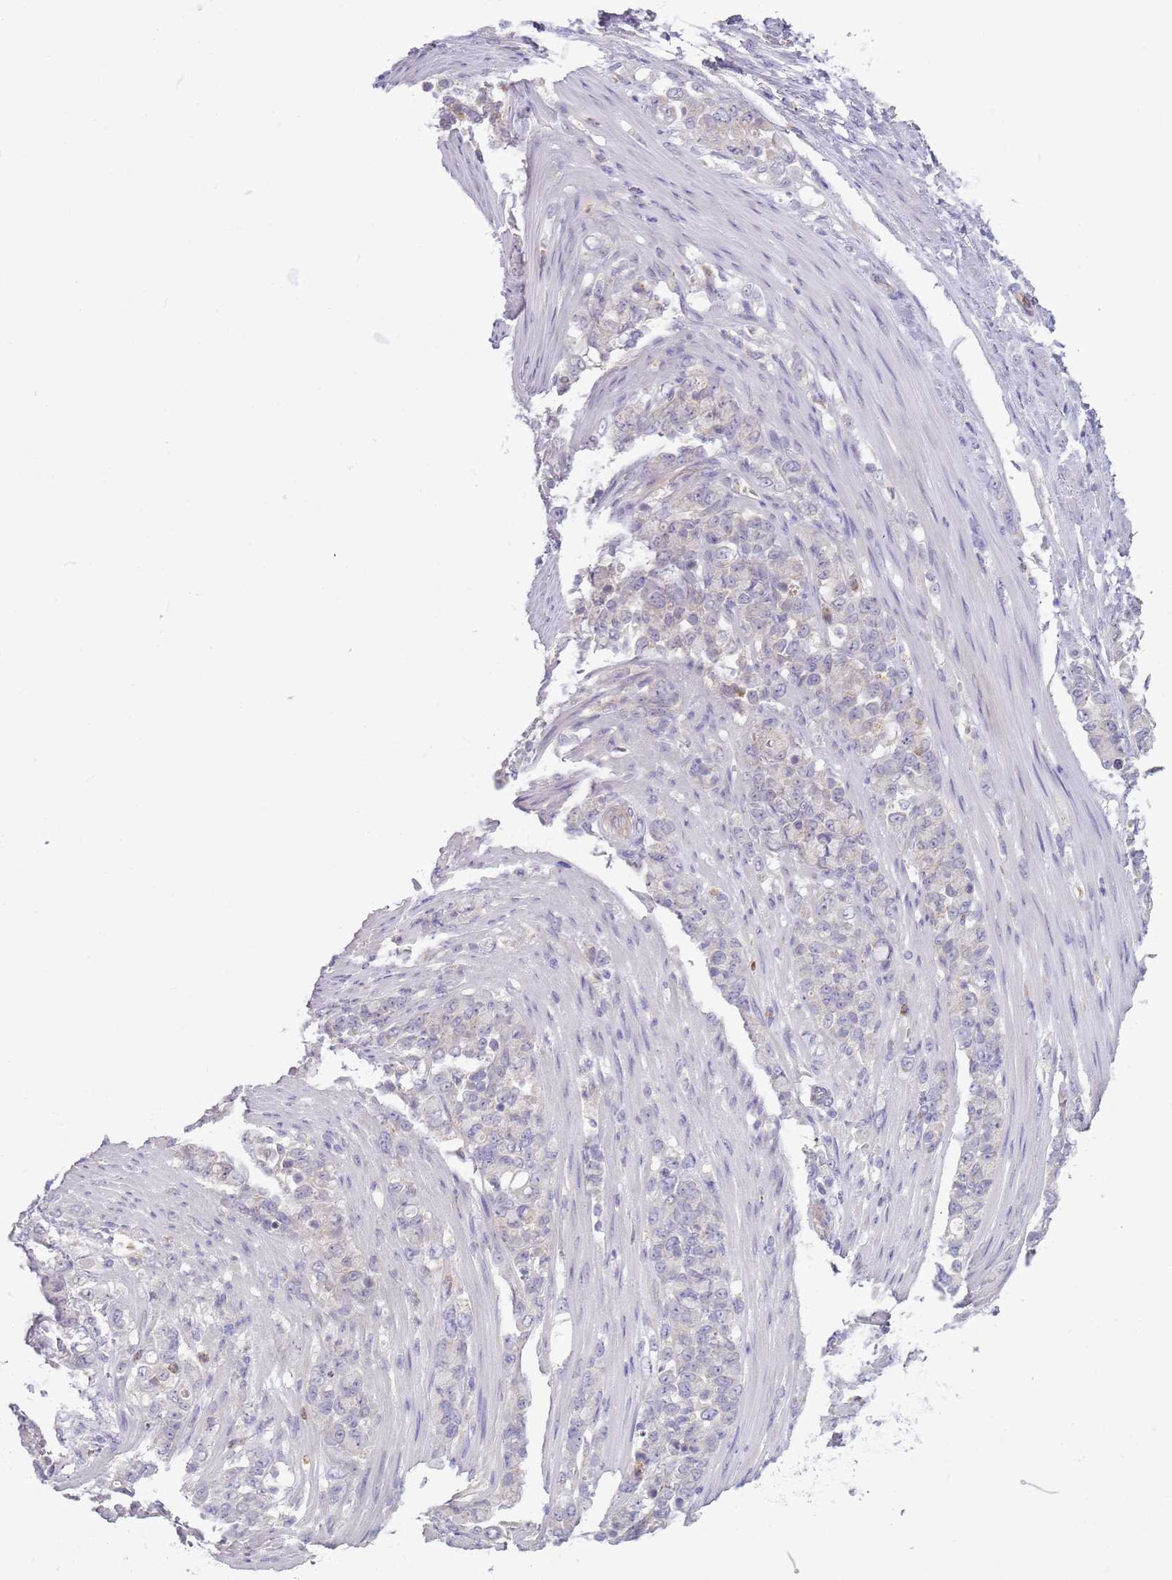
{"staining": {"intensity": "negative", "quantity": "none", "location": "none"}, "tissue": "stomach cancer", "cell_type": "Tumor cells", "image_type": "cancer", "snomed": [{"axis": "morphology", "description": "Normal tissue, NOS"}, {"axis": "morphology", "description": "Adenocarcinoma, NOS"}, {"axis": "topography", "description": "Stomach"}], "caption": "Immunohistochemistry micrograph of human adenocarcinoma (stomach) stained for a protein (brown), which demonstrates no positivity in tumor cells.", "gene": "SKOR2", "patient": {"sex": "female", "age": 79}}